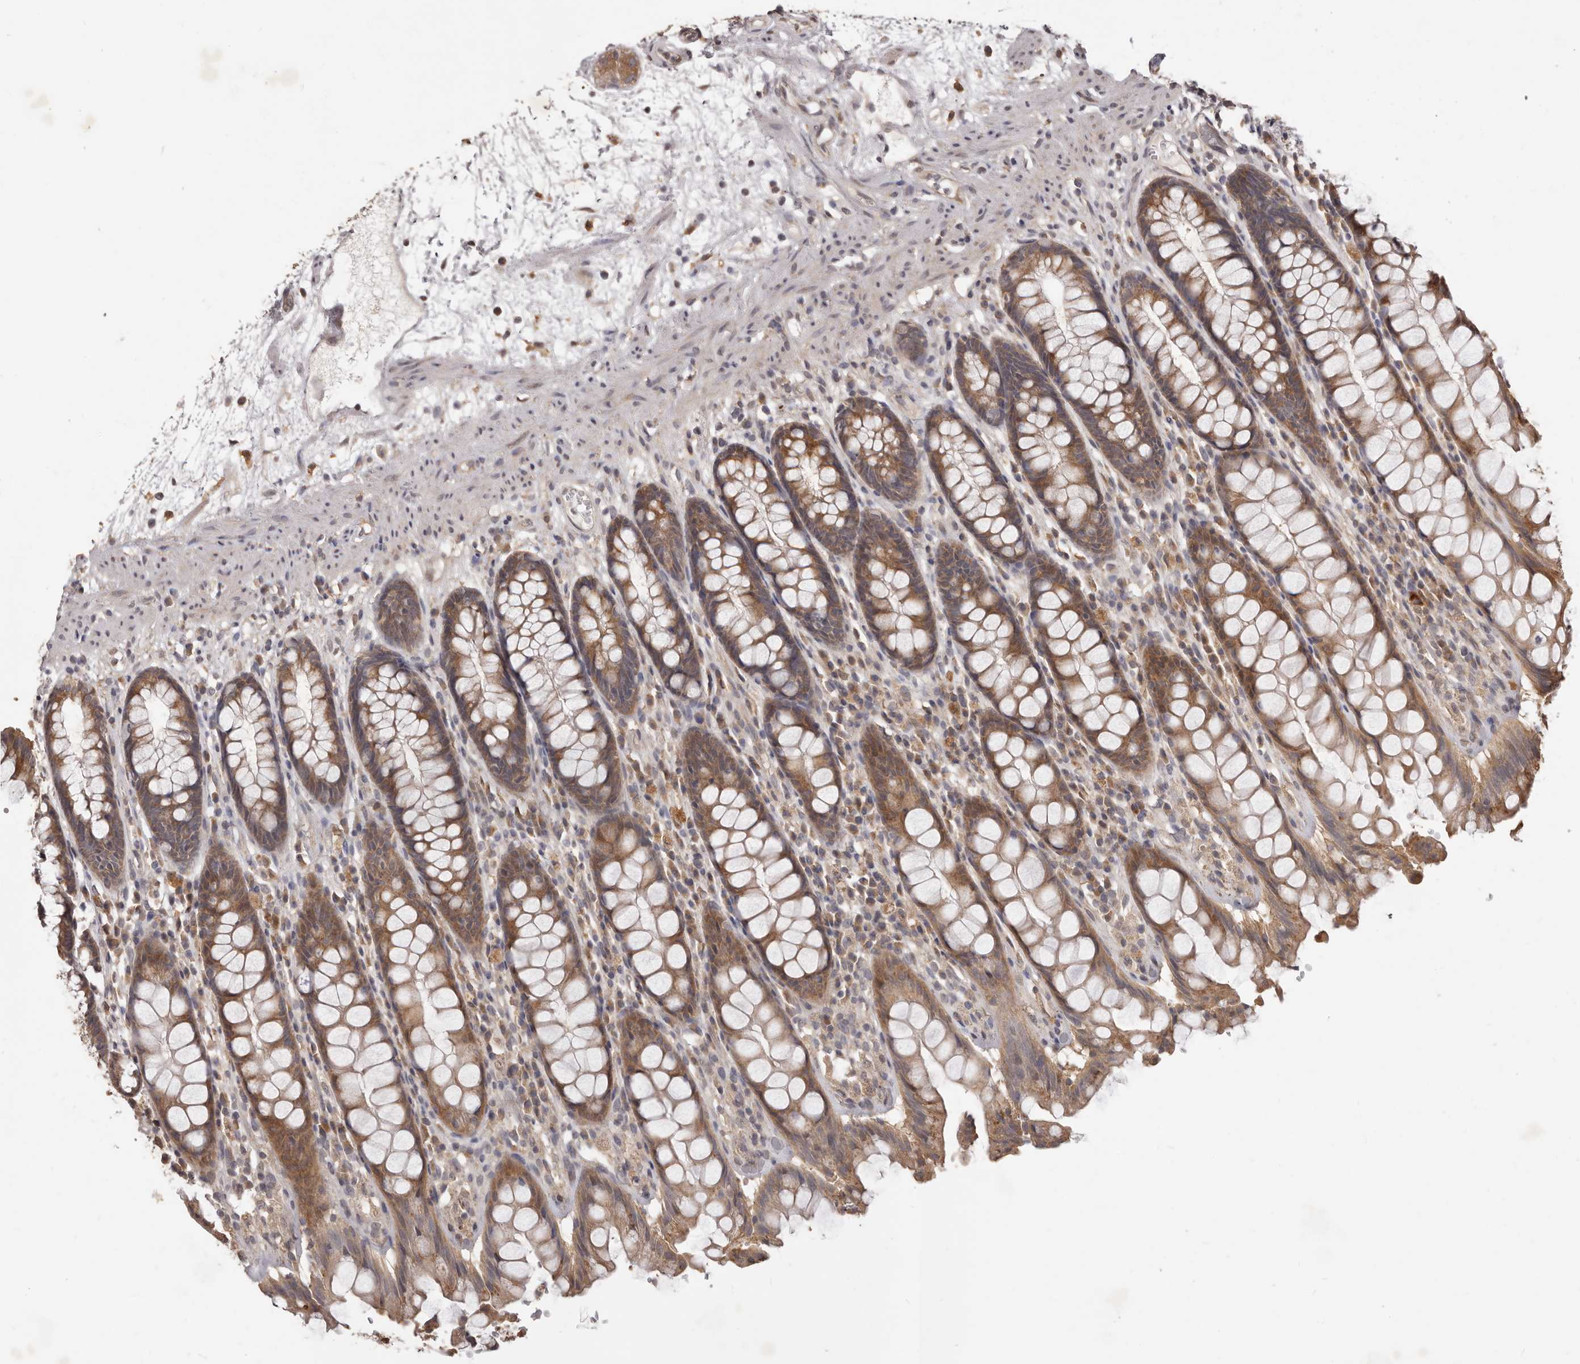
{"staining": {"intensity": "moderate", "quantity": ">75%", "location": "cytoplasmic/membranous"}, "tissue": "rectum", "cell_type": "Glandular cells", "image_type": "normal", "snomed": [{"axis": "morphology", "description": "Normal tissue, NOS"}, {"axis": "topography", "description": "Rectum"}], "caption": "This is a photomicrograph of immunohistochemistry staining of unremarkable rectum, which shows moderate expression in the cytoplasmic/membranous of glandular cells.", "gene": "MTO1", "patient": {"sex": "male", "age": 64}}